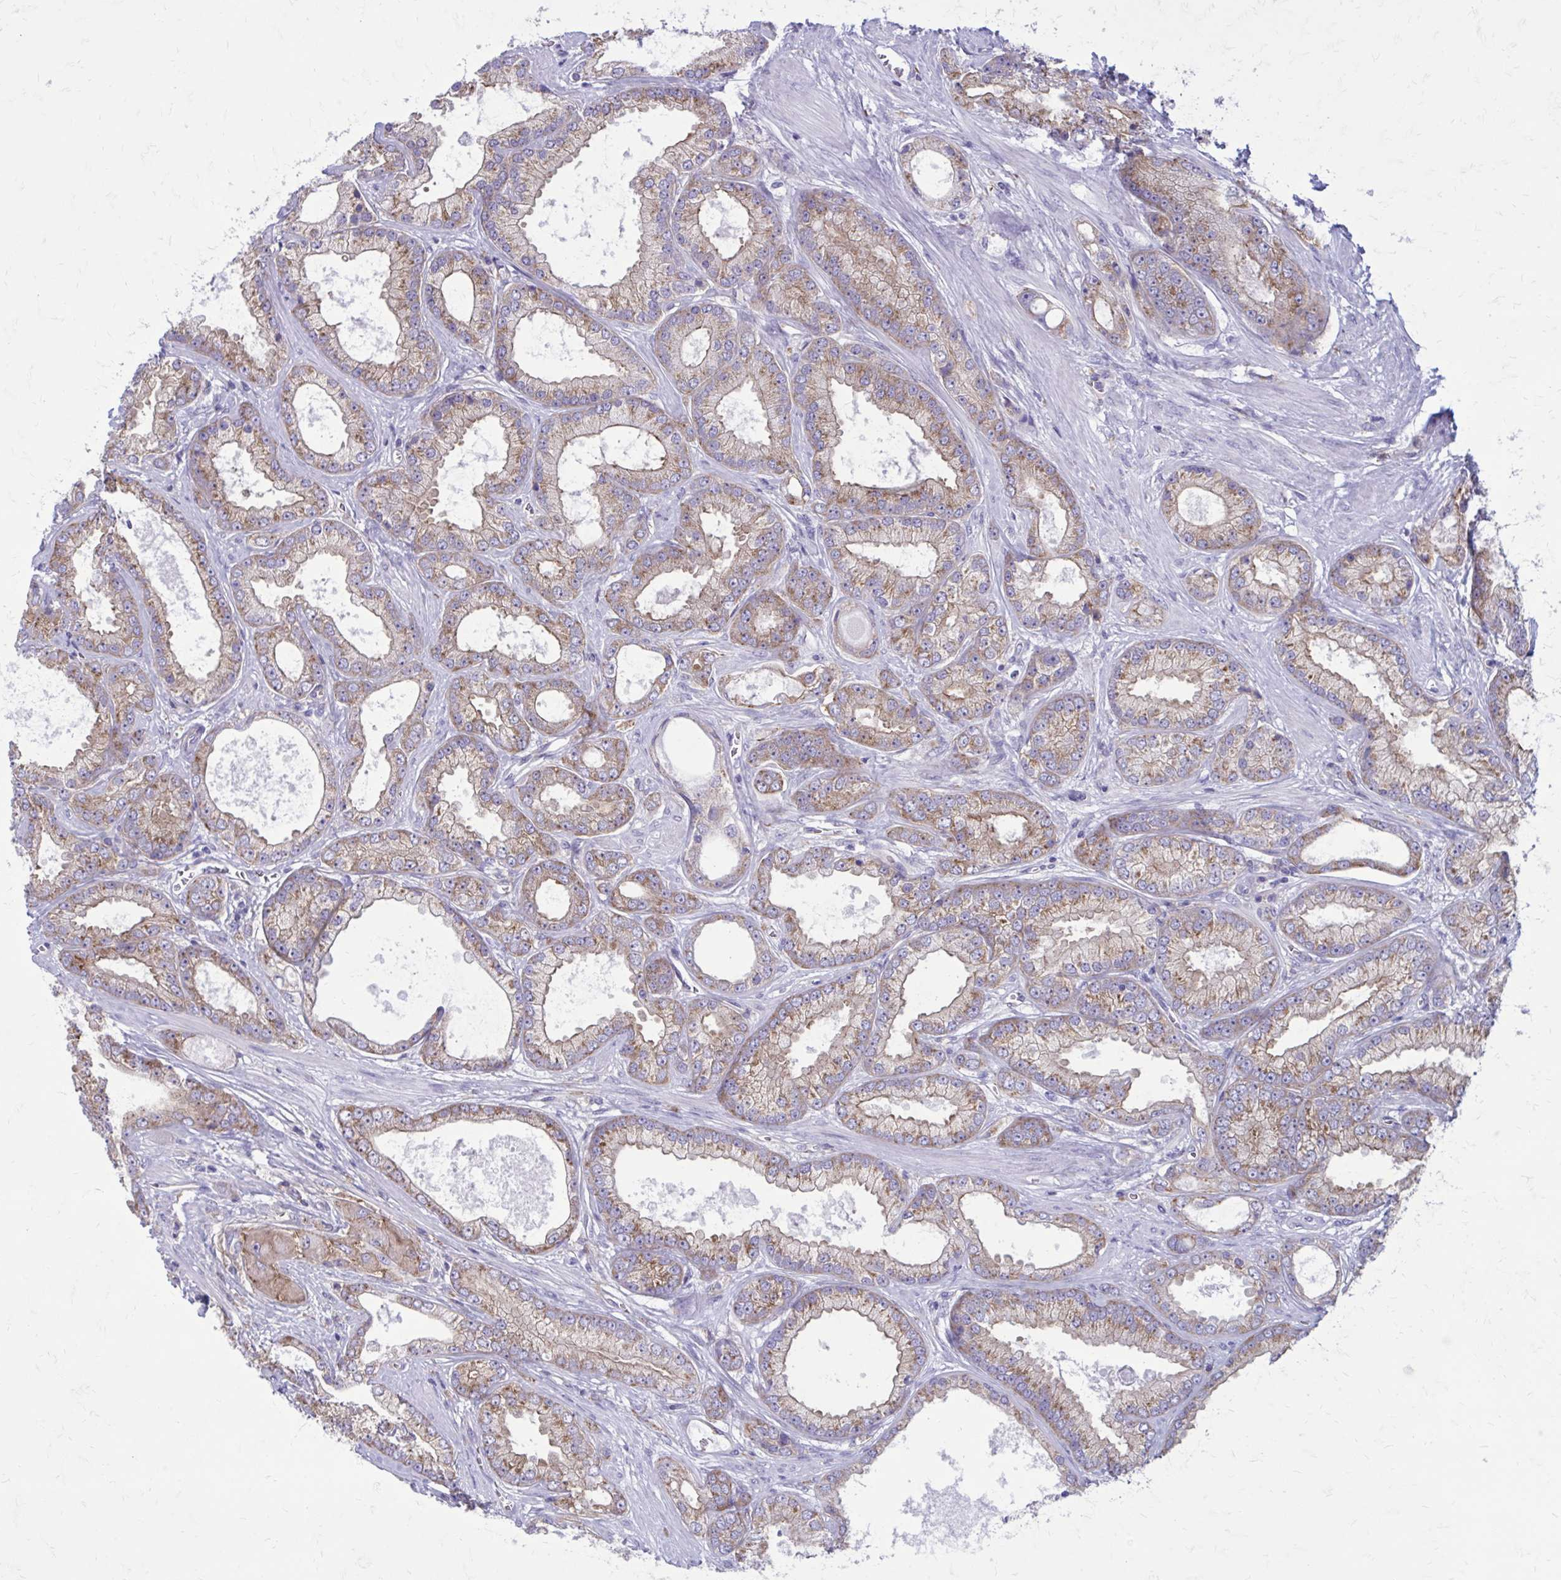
{"staining": {"intensity": "weak", "quantity": "25%-75%", "location": "cytoplasmic/membranous"}, "tissue": "prostate cancer", "cell_type": "Tumor cells", "image_type": "cancer", "snomed": [{"axis": "morphology", "description": "Adenocarcinoma, High grade"}, {"axis": "topography", "description": "Prostate"}], "caption": "A brown stain shows weak cytoplasmic/membranous positivity of a protein in human prostate cancer tumor cells. The staining was performed using DAB, with brown indicating positive protein expression. Nuclei are stained blue with hematoxylin.", "gene": "CLTA", "patient": {"sex": "male", "age": 67}}